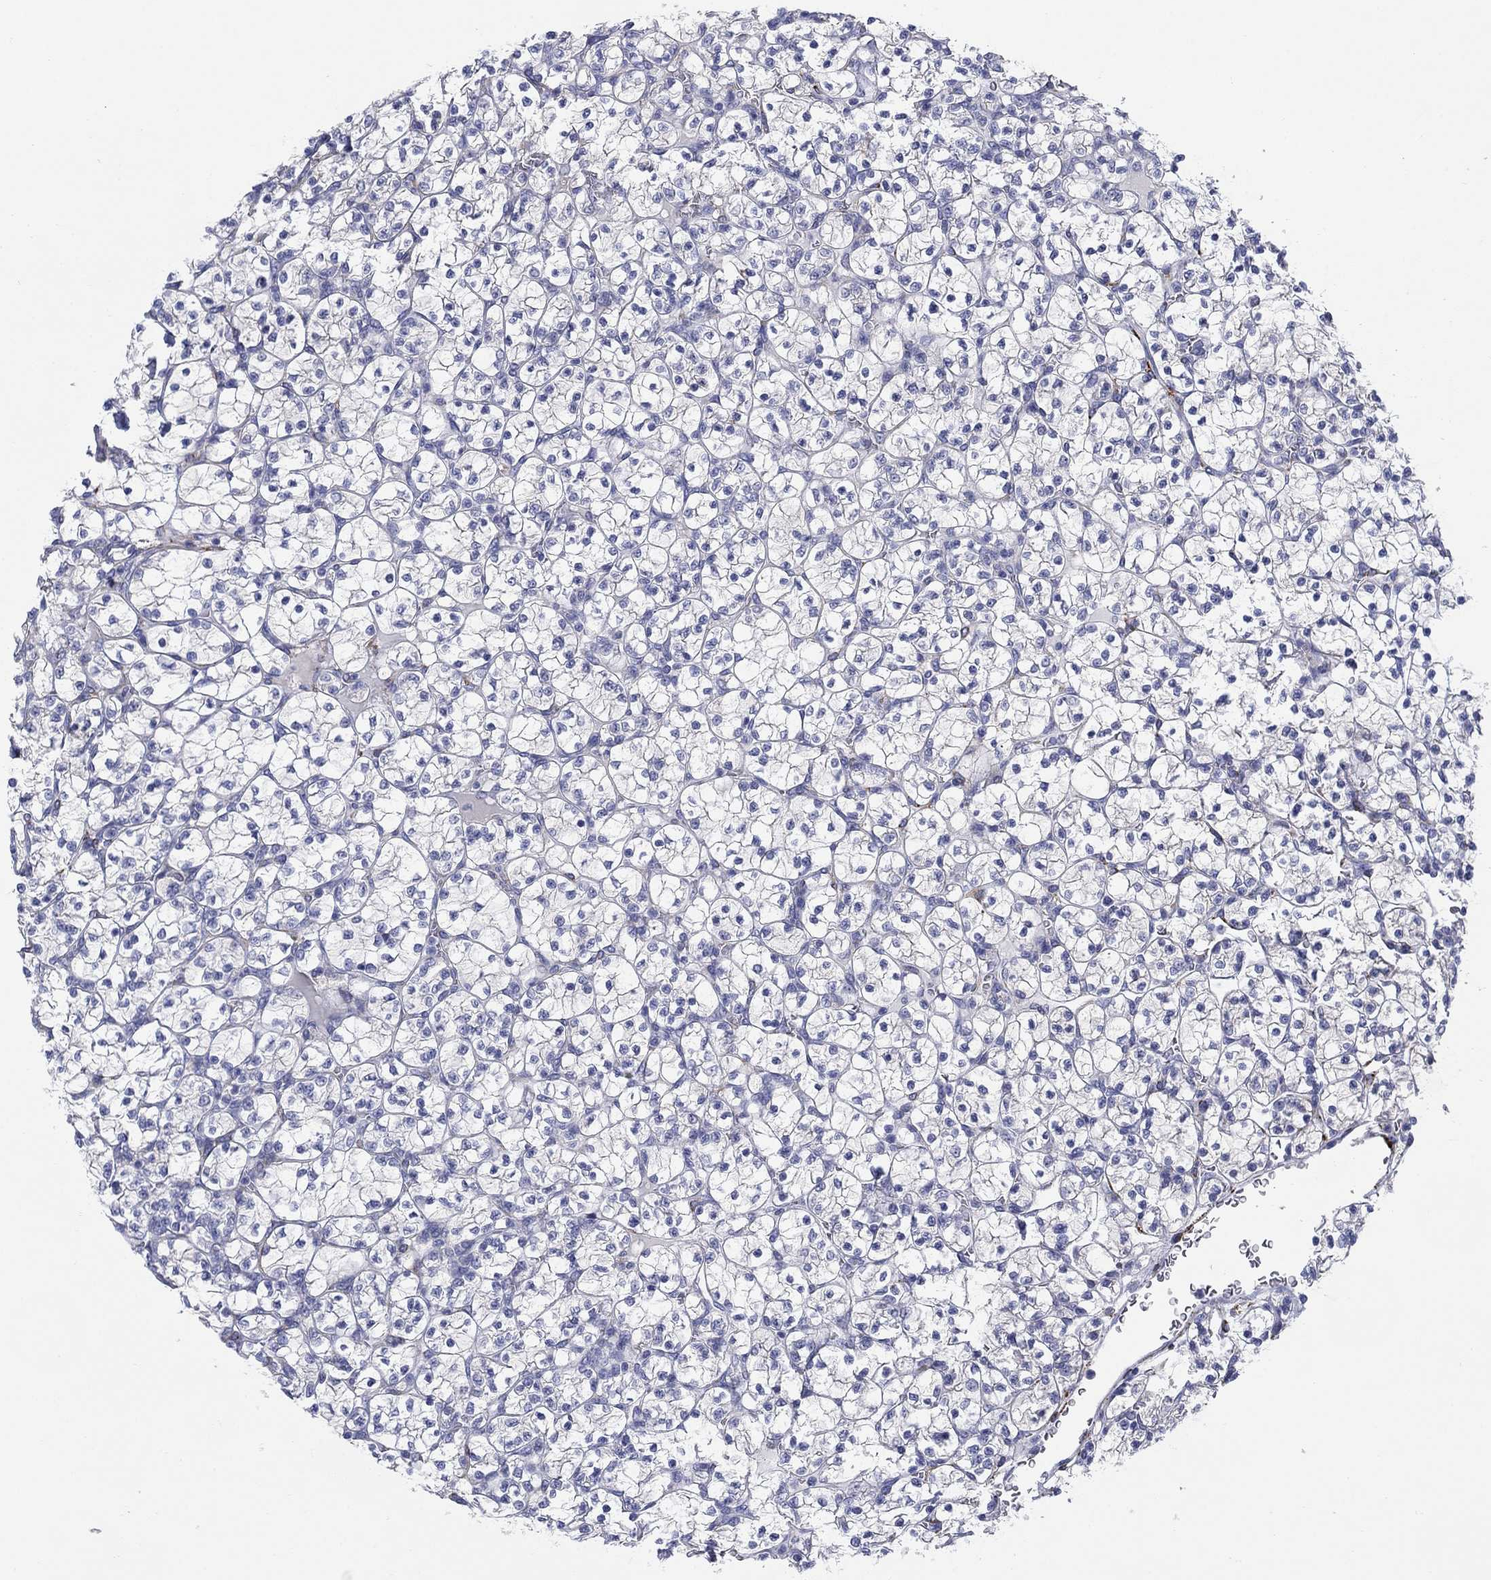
{"staining": {"intensity": "negative", "quantity": "none", "location": "none"}, "tissue": "renal cancer", "cell_type": "Tumor cells", "image_type": "cancer", "snomed": [{"axis": "morphology", "description": "Adenocarcinoma, NOS"}, {"axis": "topography", "description": "Kidney"}], "caption": "The IHC histopathology image has no significant expression in tumor cells of renal cancer tissue.", "gene": "PTPRZ1", "patient": {"sex": "female", "age": 89}}